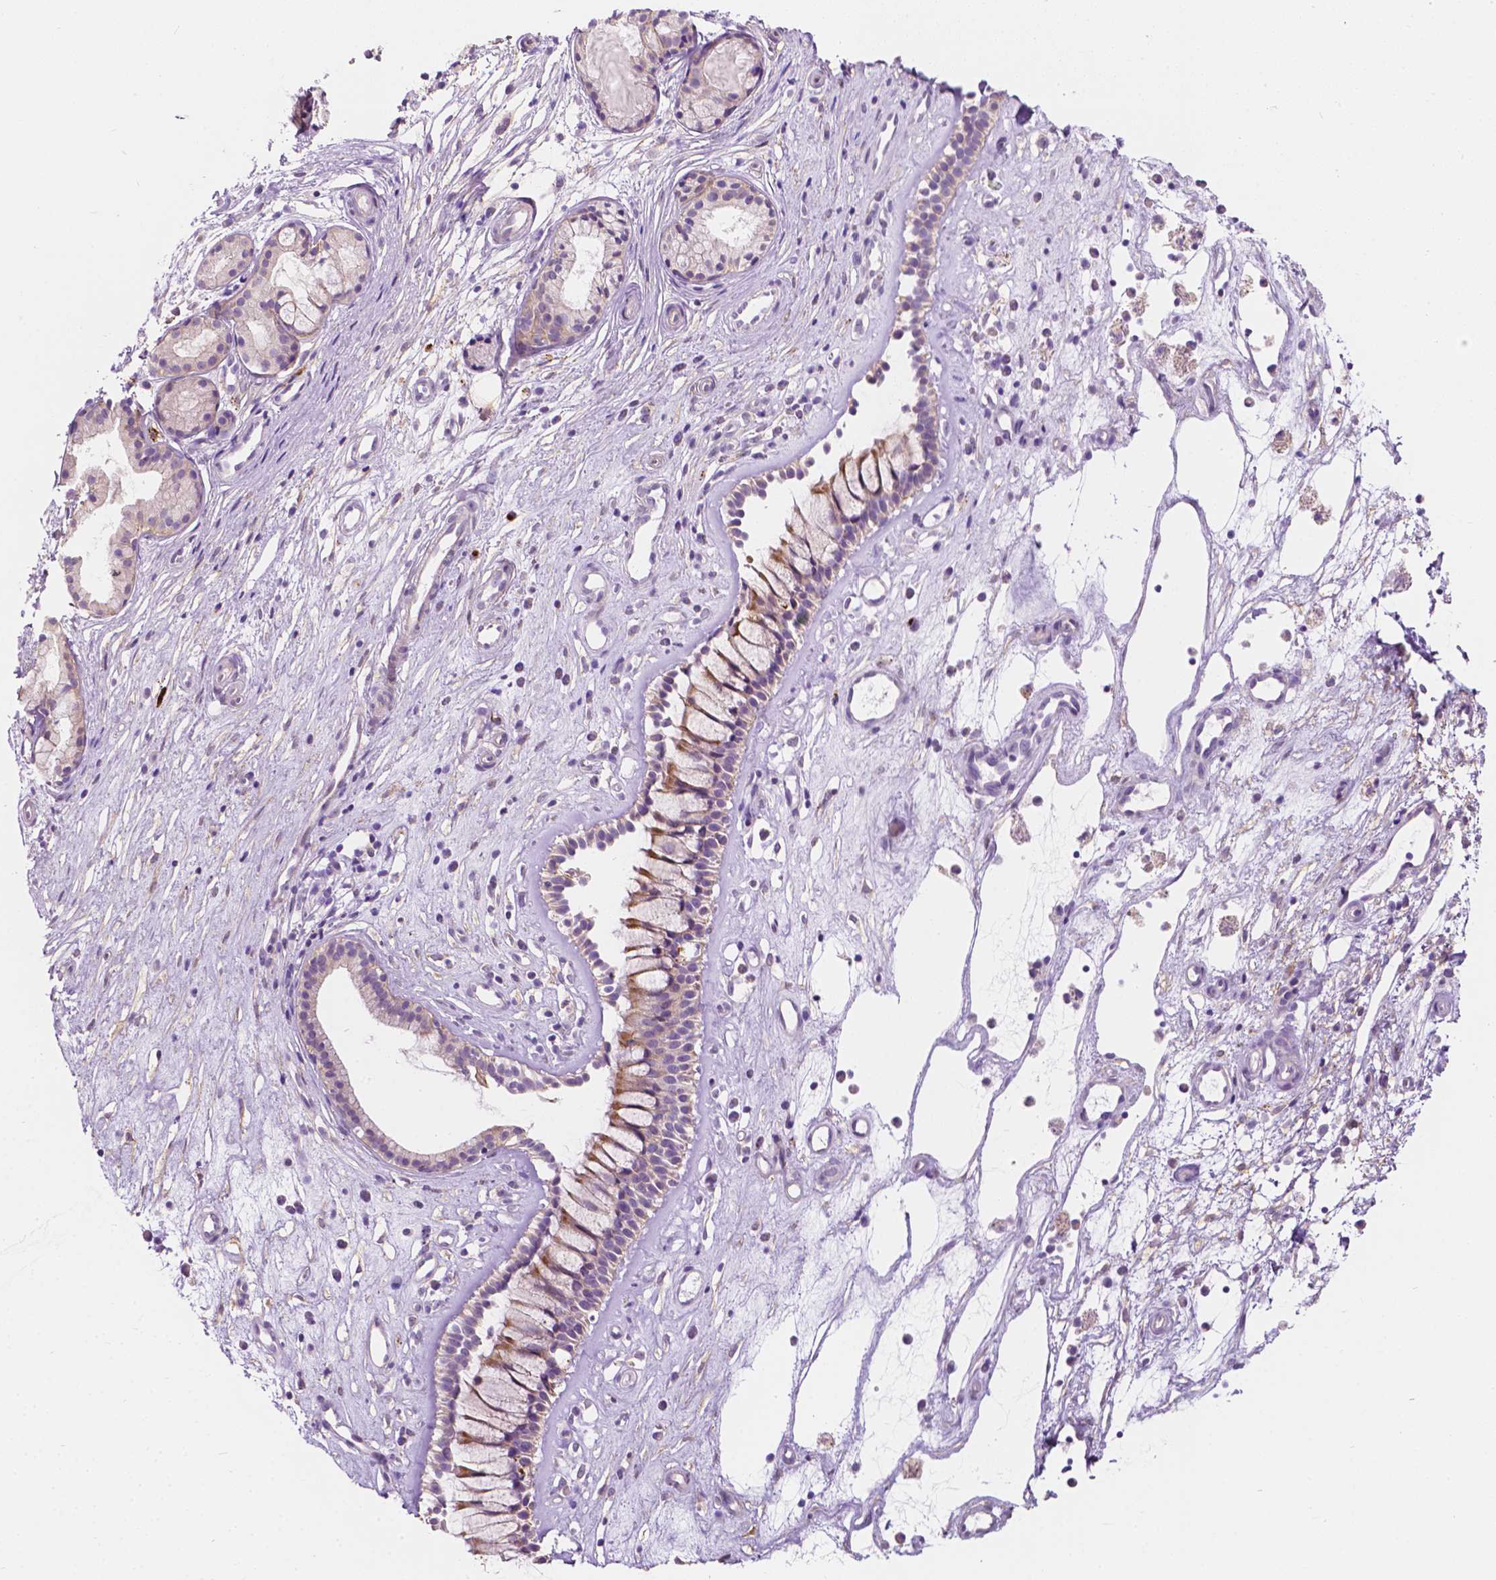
{"staining": {"intensity": "moderate", "quantity": "25%-75%", "location": "cytoplasmic/membranous"}, "tissue": "nasopharynx", "cell_type": "Respiratory epithelial cells", "image_type": "normal", "snomed": [{"axis": "morphology", "description": "Normal tissue, NOS"}, {"axis": "topography", "description": "Nasopharynx"}], "caption": "IHC (DAB (3,3'-diaminobenzidine)) staining of normal human nasopharynx exhibits moderate cytoplasmic/membranous protein positivity in approximately 25%-75% of respiratory epithelial cells.", "gene": "NOS1AP", "patient": {"sex": "female", "age": 52}}